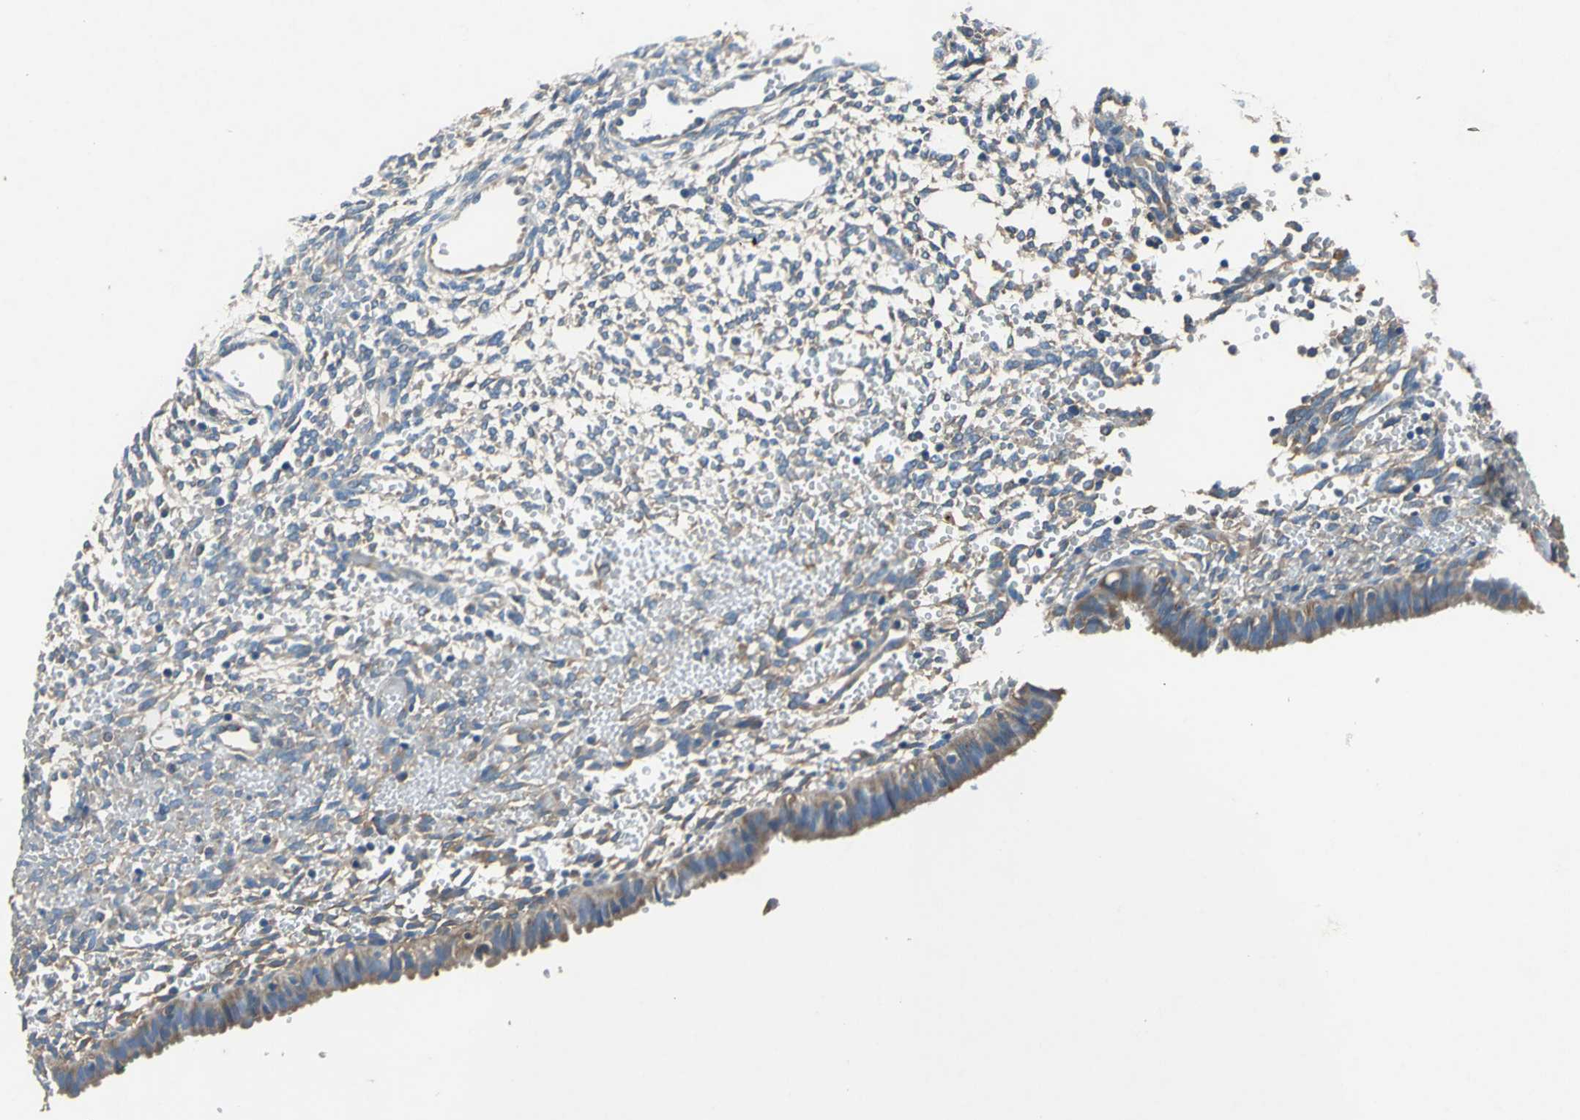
{"staining": {"intensity": "moderate", "quantity": ">75%", "location": "cytoplasmic/membranous"}, "tissue": "endometrium", "cell_type": "Cells in endometrial stroma", "image_type": "normal", "snomed": [{"axis": "morphology", "description": "Normal tissue, NOS"}, {"axis": "topography", "description": "Endometrium"}], "caption": "A micrograph of human endometrium stained for a protein reveals moderate cytoplasmic/membranous brown staining in cells in endometrial stroma. (Stains: DAB (3,3'-diaminobenzidine) in brown, nuclei in blue, Microscopy: brightfield microscopy at high magnification).", "gene": "HEPH", "patient": {"sex": "female", "age": 61}}